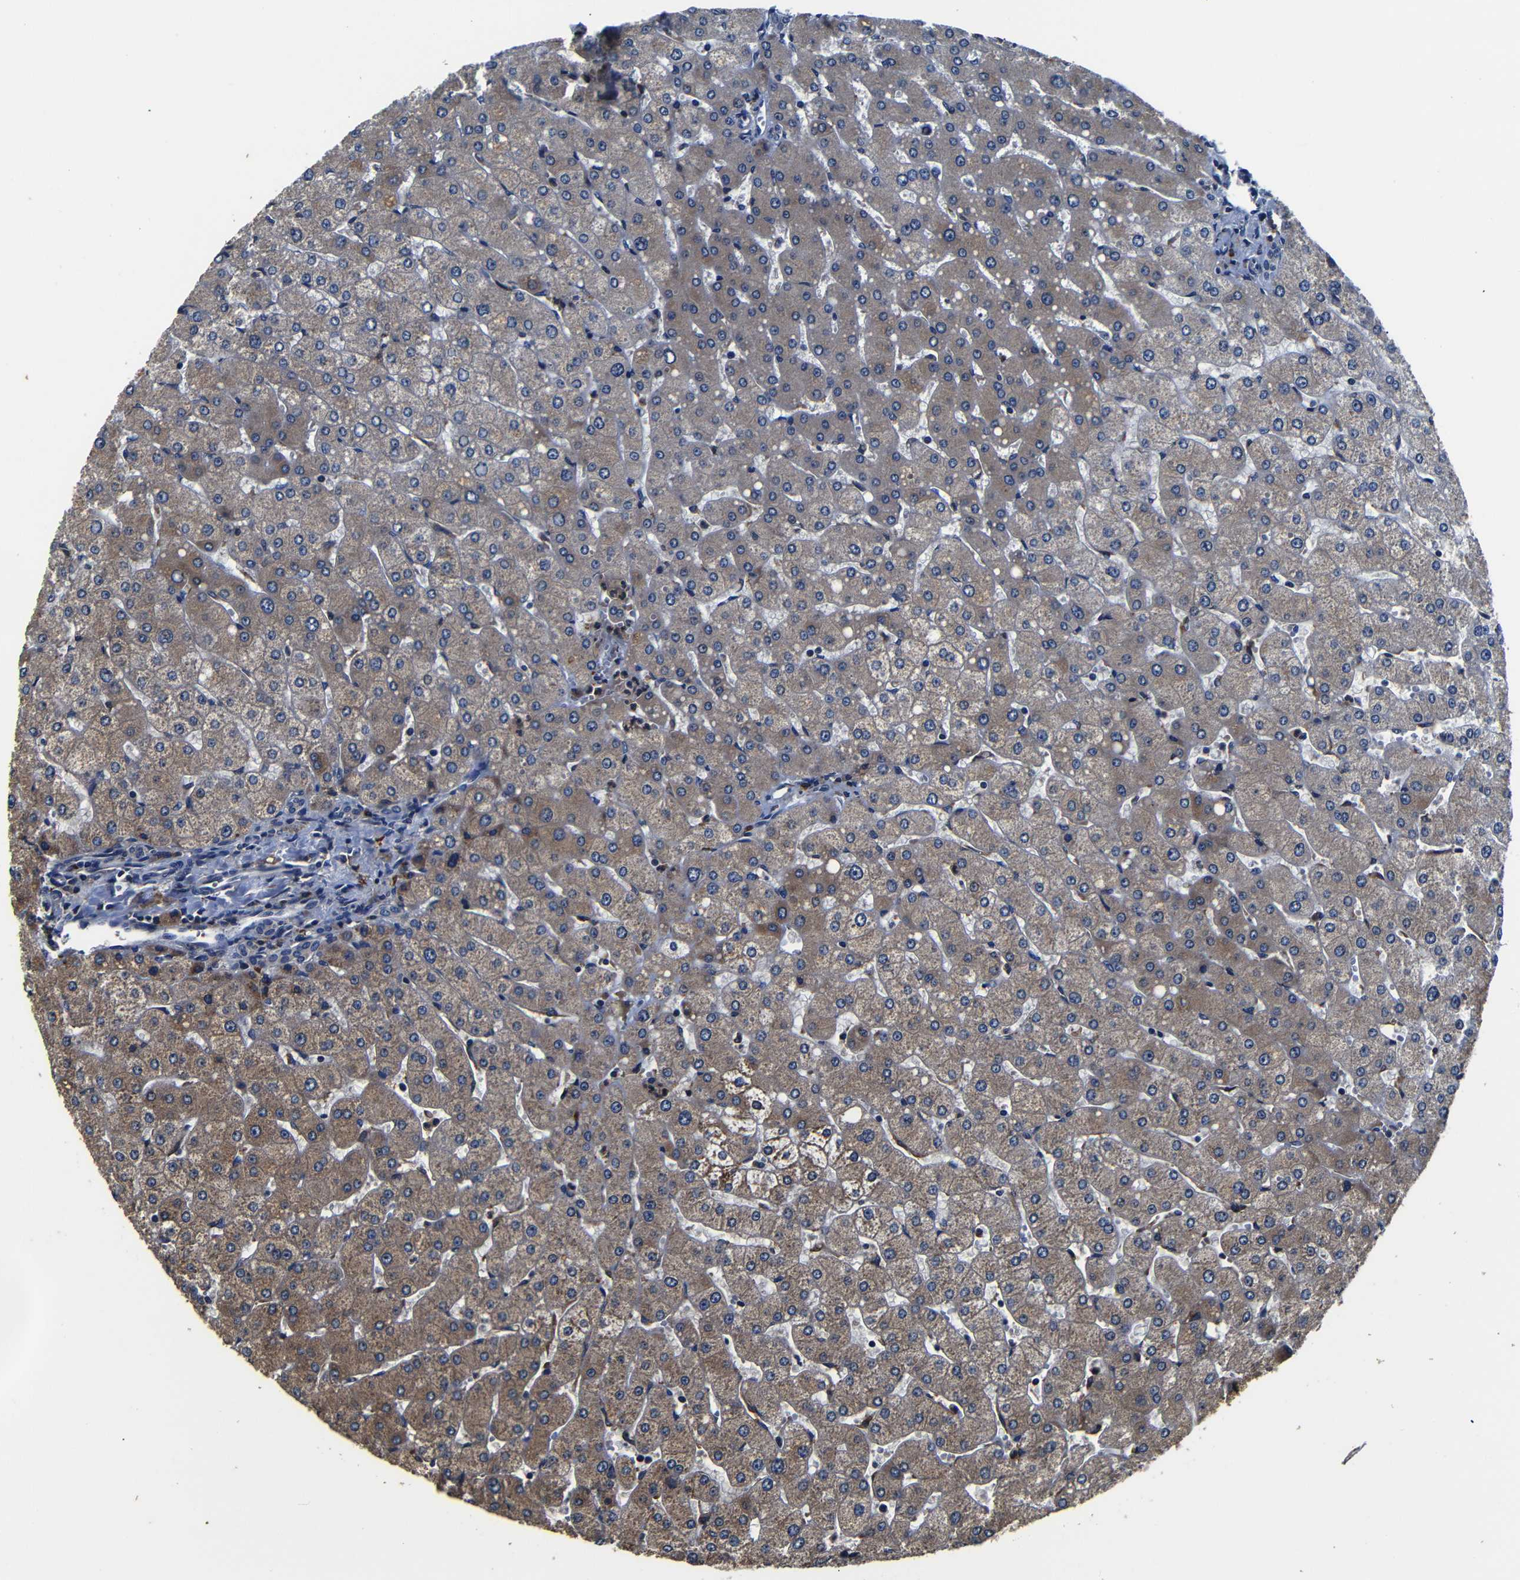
{"staining": {"intensity": "weak", "quantity": "25%-75%", "location": "cytoplasmic/membranous"}, "tissue": "liver", "cell_type": "Cholangiocytes", "image_type": "normal", "snomed": [{"axis": "morphology", "description": "Normal tissue, NOS"}, {"axis": "topography", "description": "Liver"}], "caption": "This is an image of IHC staining of unremarkable liver, which shows weak expression in the cytoplasmic/membranous of cholangiocytes.", "gene": "SCN9A", "patient": {"sex": "male", "age": 55}}